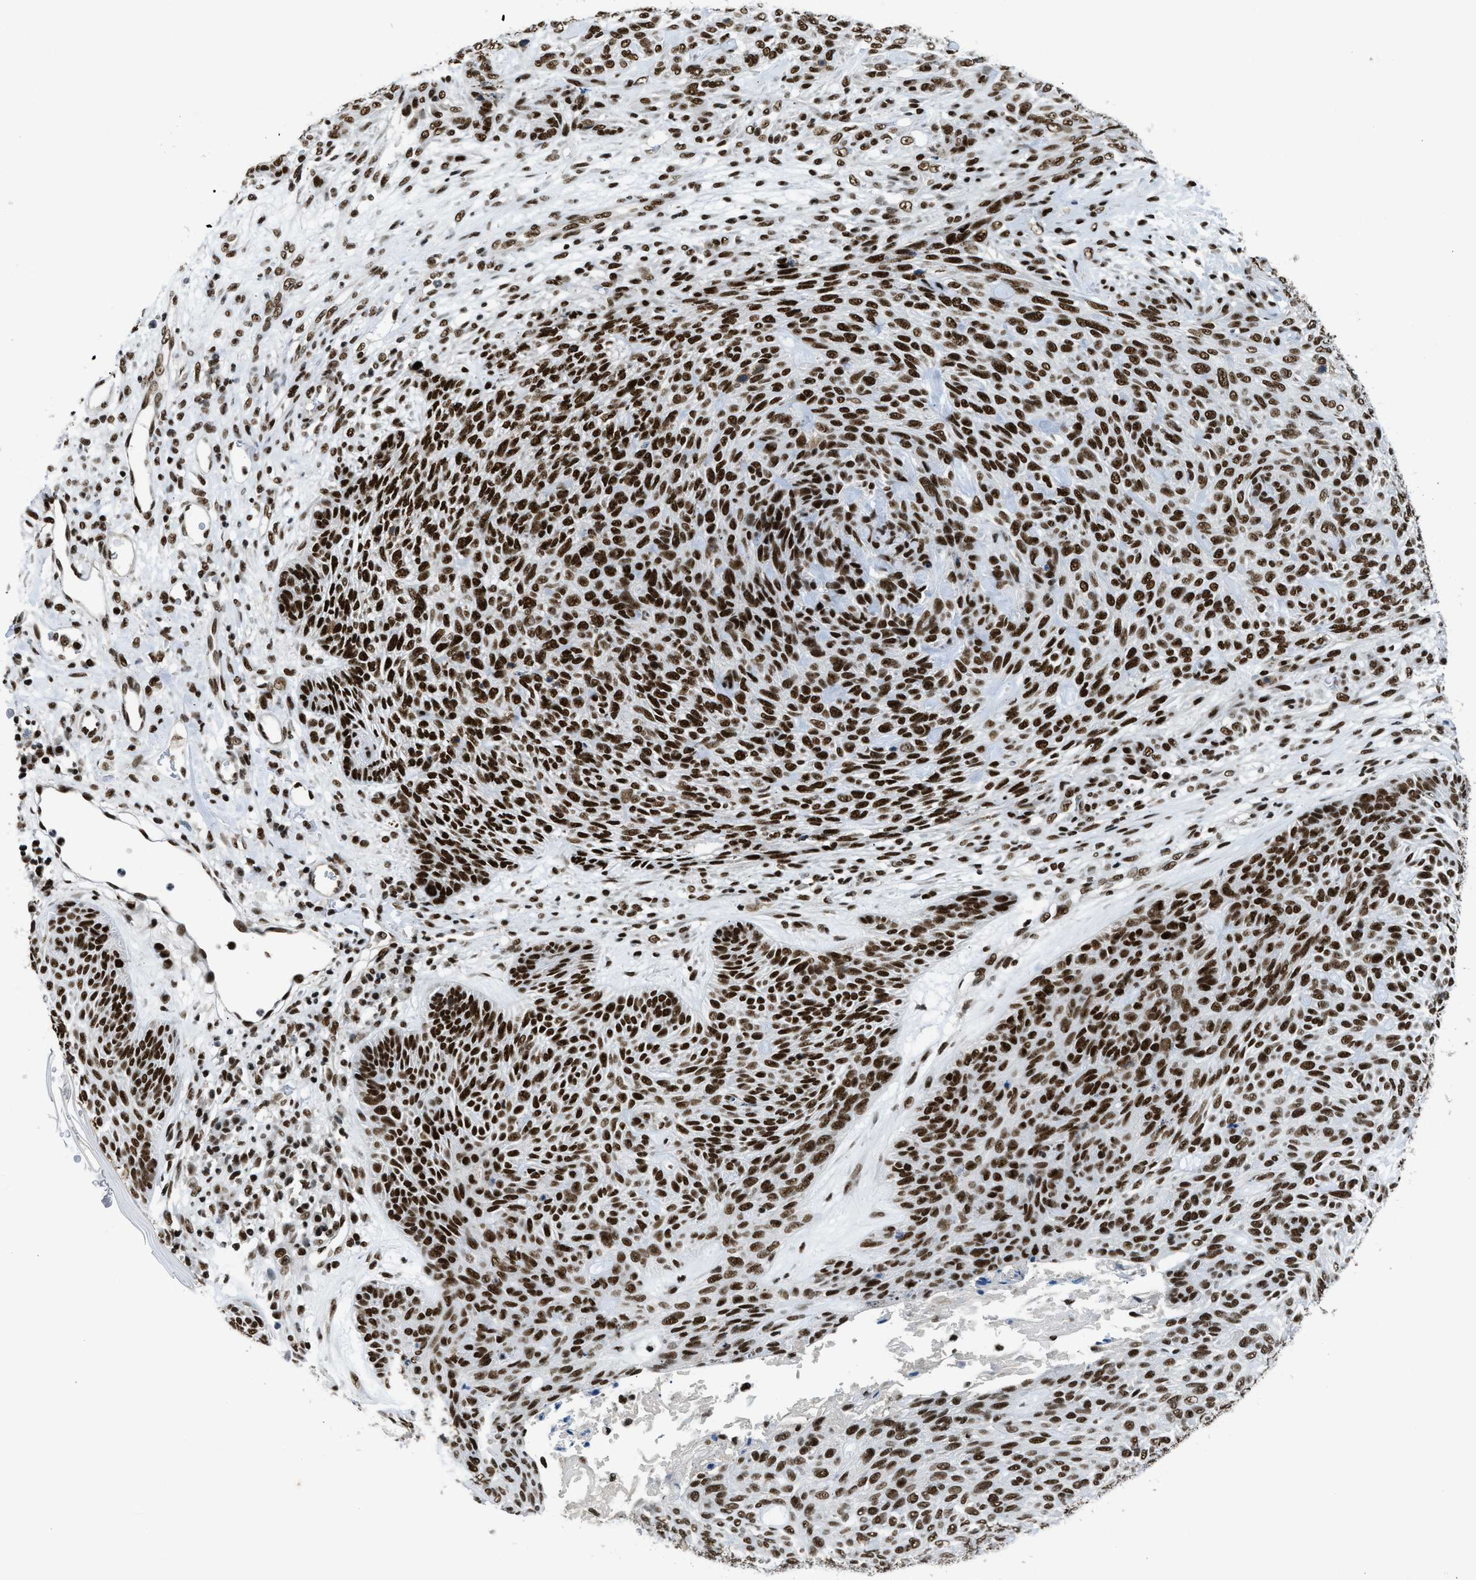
{"staining": {"intensity": "strong", "quantity": ">75%", "location": "nuclear"}, "tissue": "skin cancer", "cell_type": "Tumor cells", "image_type": "cancer", "snomed": [{"axis": "morphology", "description": "Basal cell carcinoma"}, {"axis": "topography", "description": "Skin"}], "caption": "Immunohistochemical staining of skin cancer (basal cell carcinoma) shows strong nuclear protein expression in approximately >75% of tumor cells. (brown staining indicates protein expression, while blue staining denotes nuclei).", "gene": "SCAF4", "patient": {"sex": "male", "age": 55}}